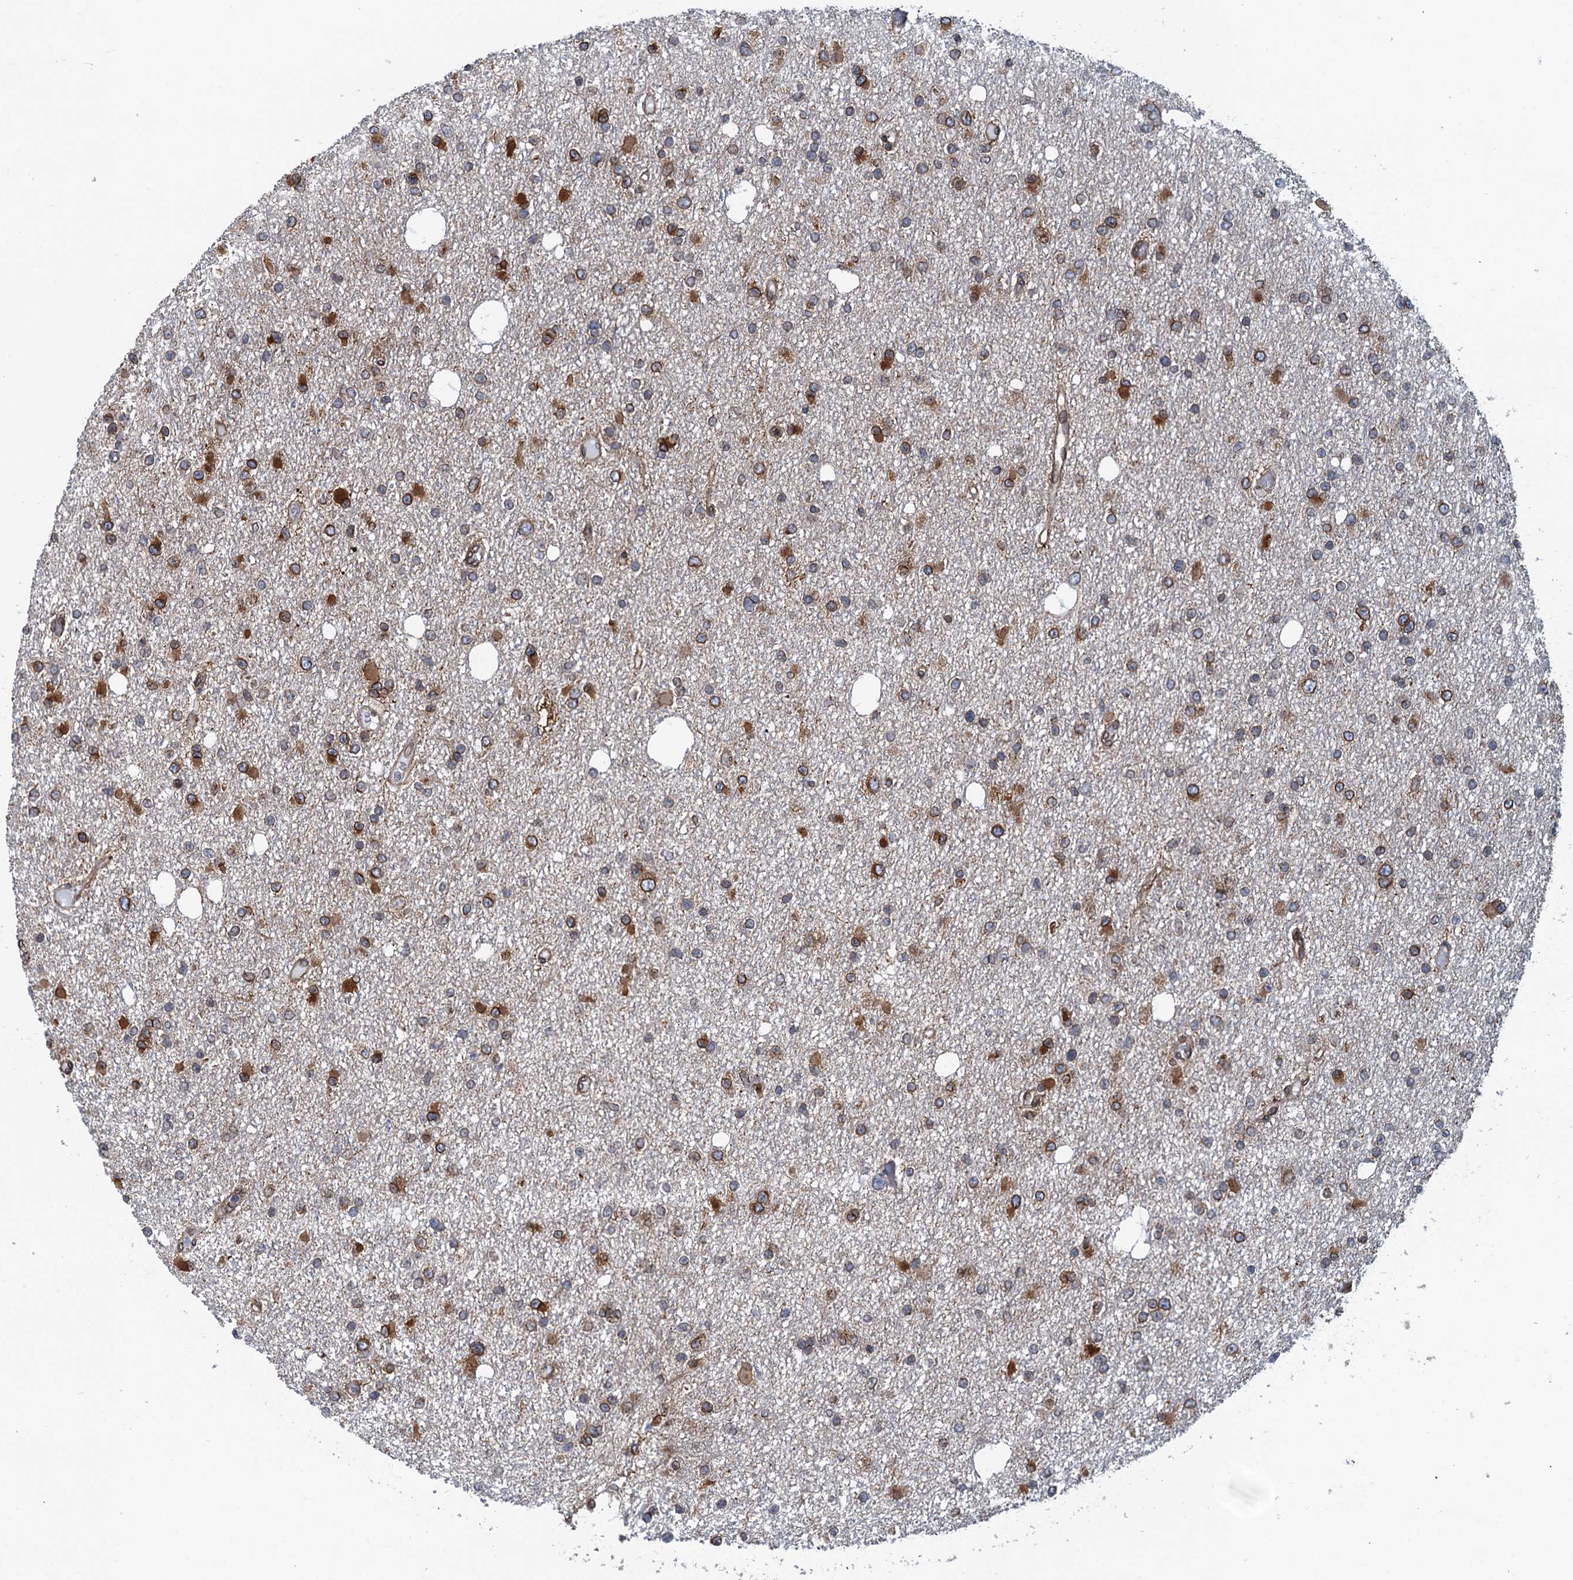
{"staining": {"intensity": "moderate", "quantity": "25%-75%", "location": "cytoplasmic/membranous"}, "tissue": "glioma", "cell_type": "Tumor cells", "image_type": "cancer", "snomed": [{"axis": "morphology", "description": "Glioma, malignant, Low grade"}, {"axis": "topography", "description": "Brain"}], "caption": "Glioma tissue demonstrates moderate cytoplasmic/membranous expression in approximately 25%-75% of tumor cells", "gene": "TMEM205", "patient": {"sex": "female", "age": 22}}